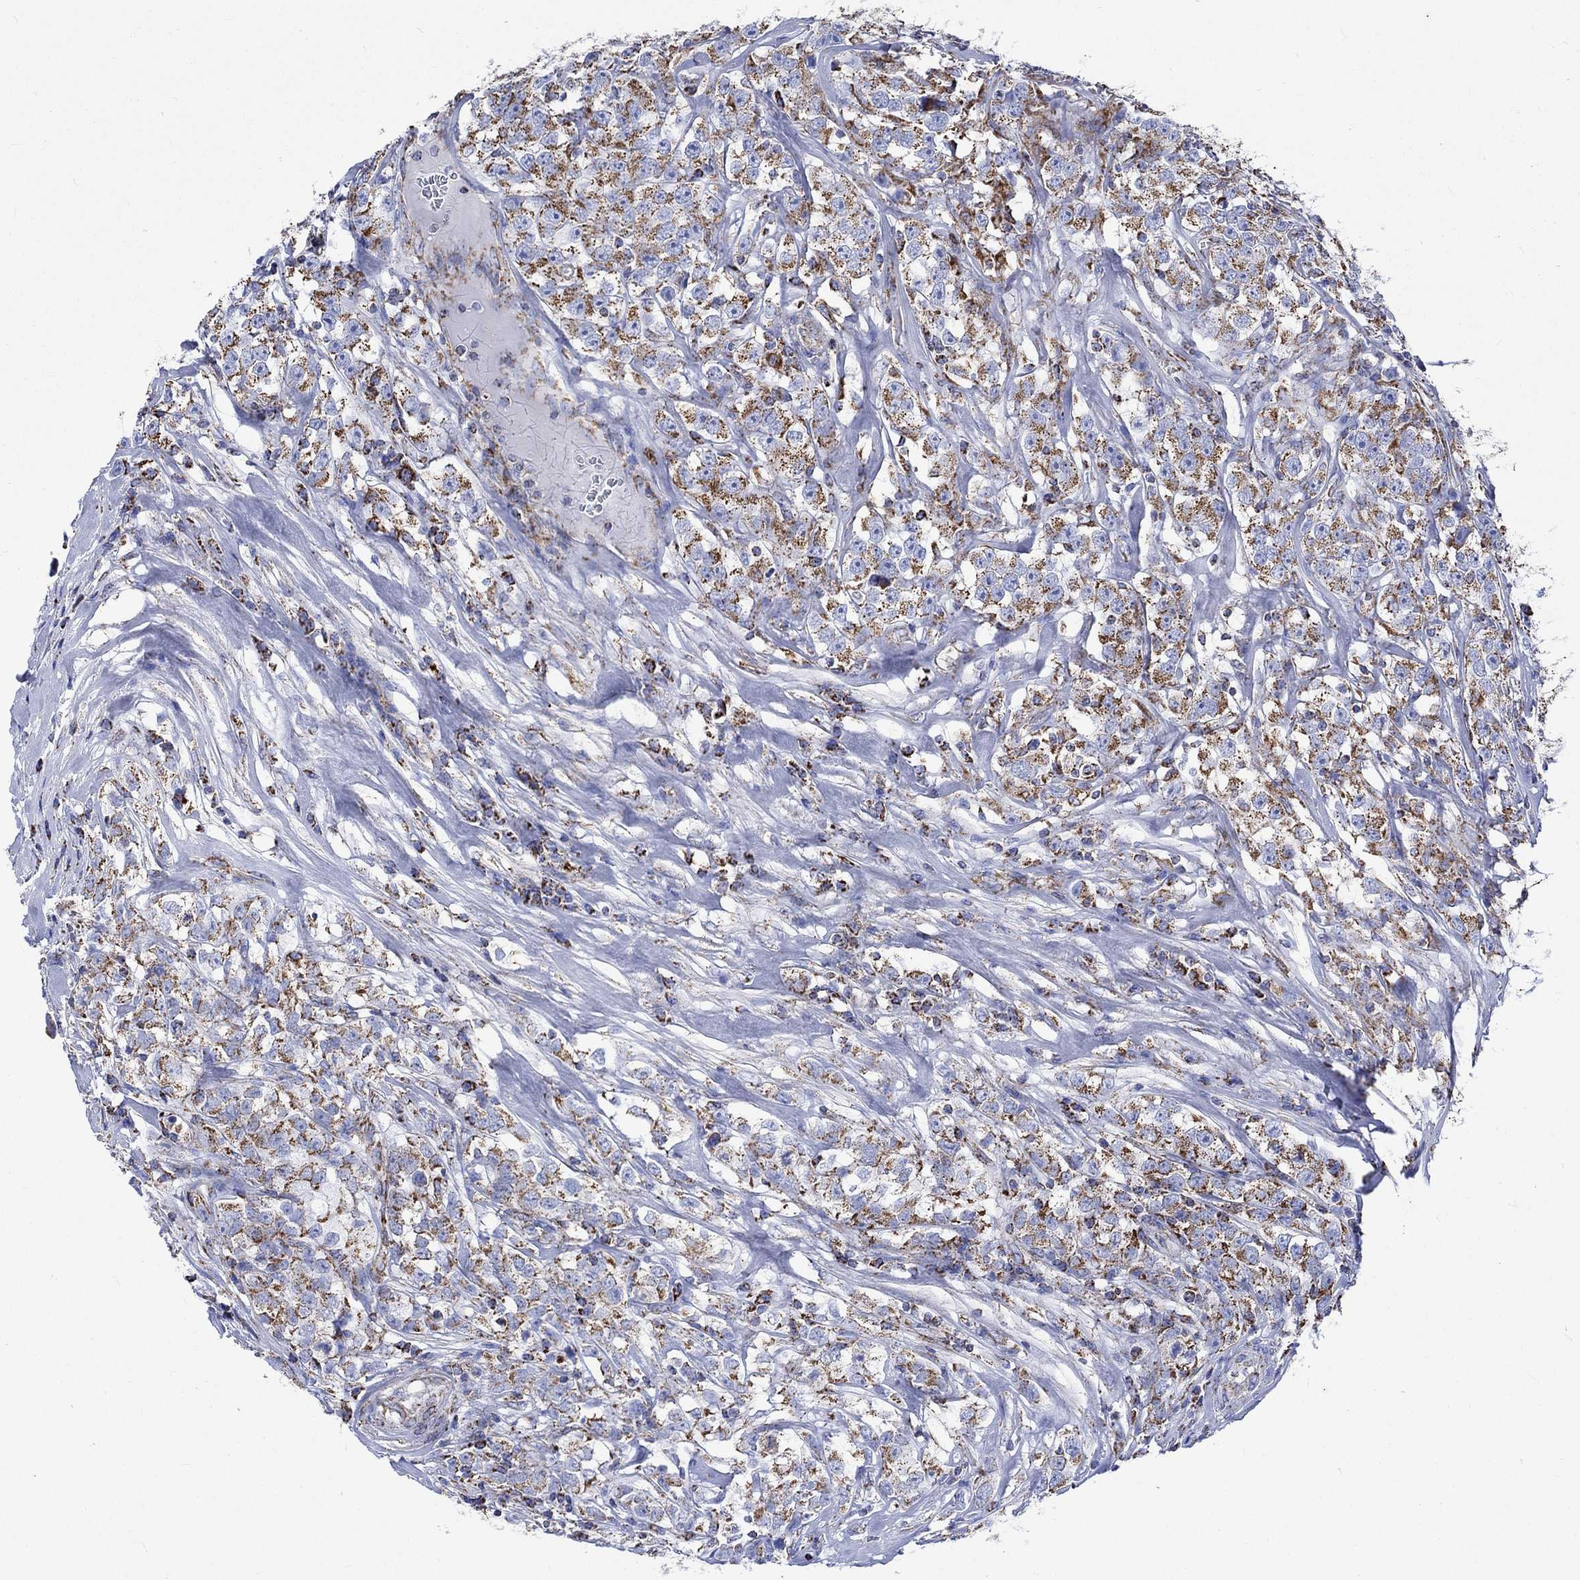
{"staining": {"intensity": "strong", "quantity": ">75%", "location": "cytoplasmic/membranous"}, "tissue": "testis cancer", "cell_type": "Tumor cells", "image_type": "cancer", "snomed": [{"axis": "morphology", "description": "Seminoma, NOS"}, {"axis": "topography", "description": "Testis"}], "caption": "The image exhibits staining of testis cancer, revealing strong cytoplasmic/membranous protein expression (brown color) within tumor cells. (IHC, brightfield microscopy, high magnification).", "gene": "RCE1", "patient": {"sex": "male", "age": 59}}